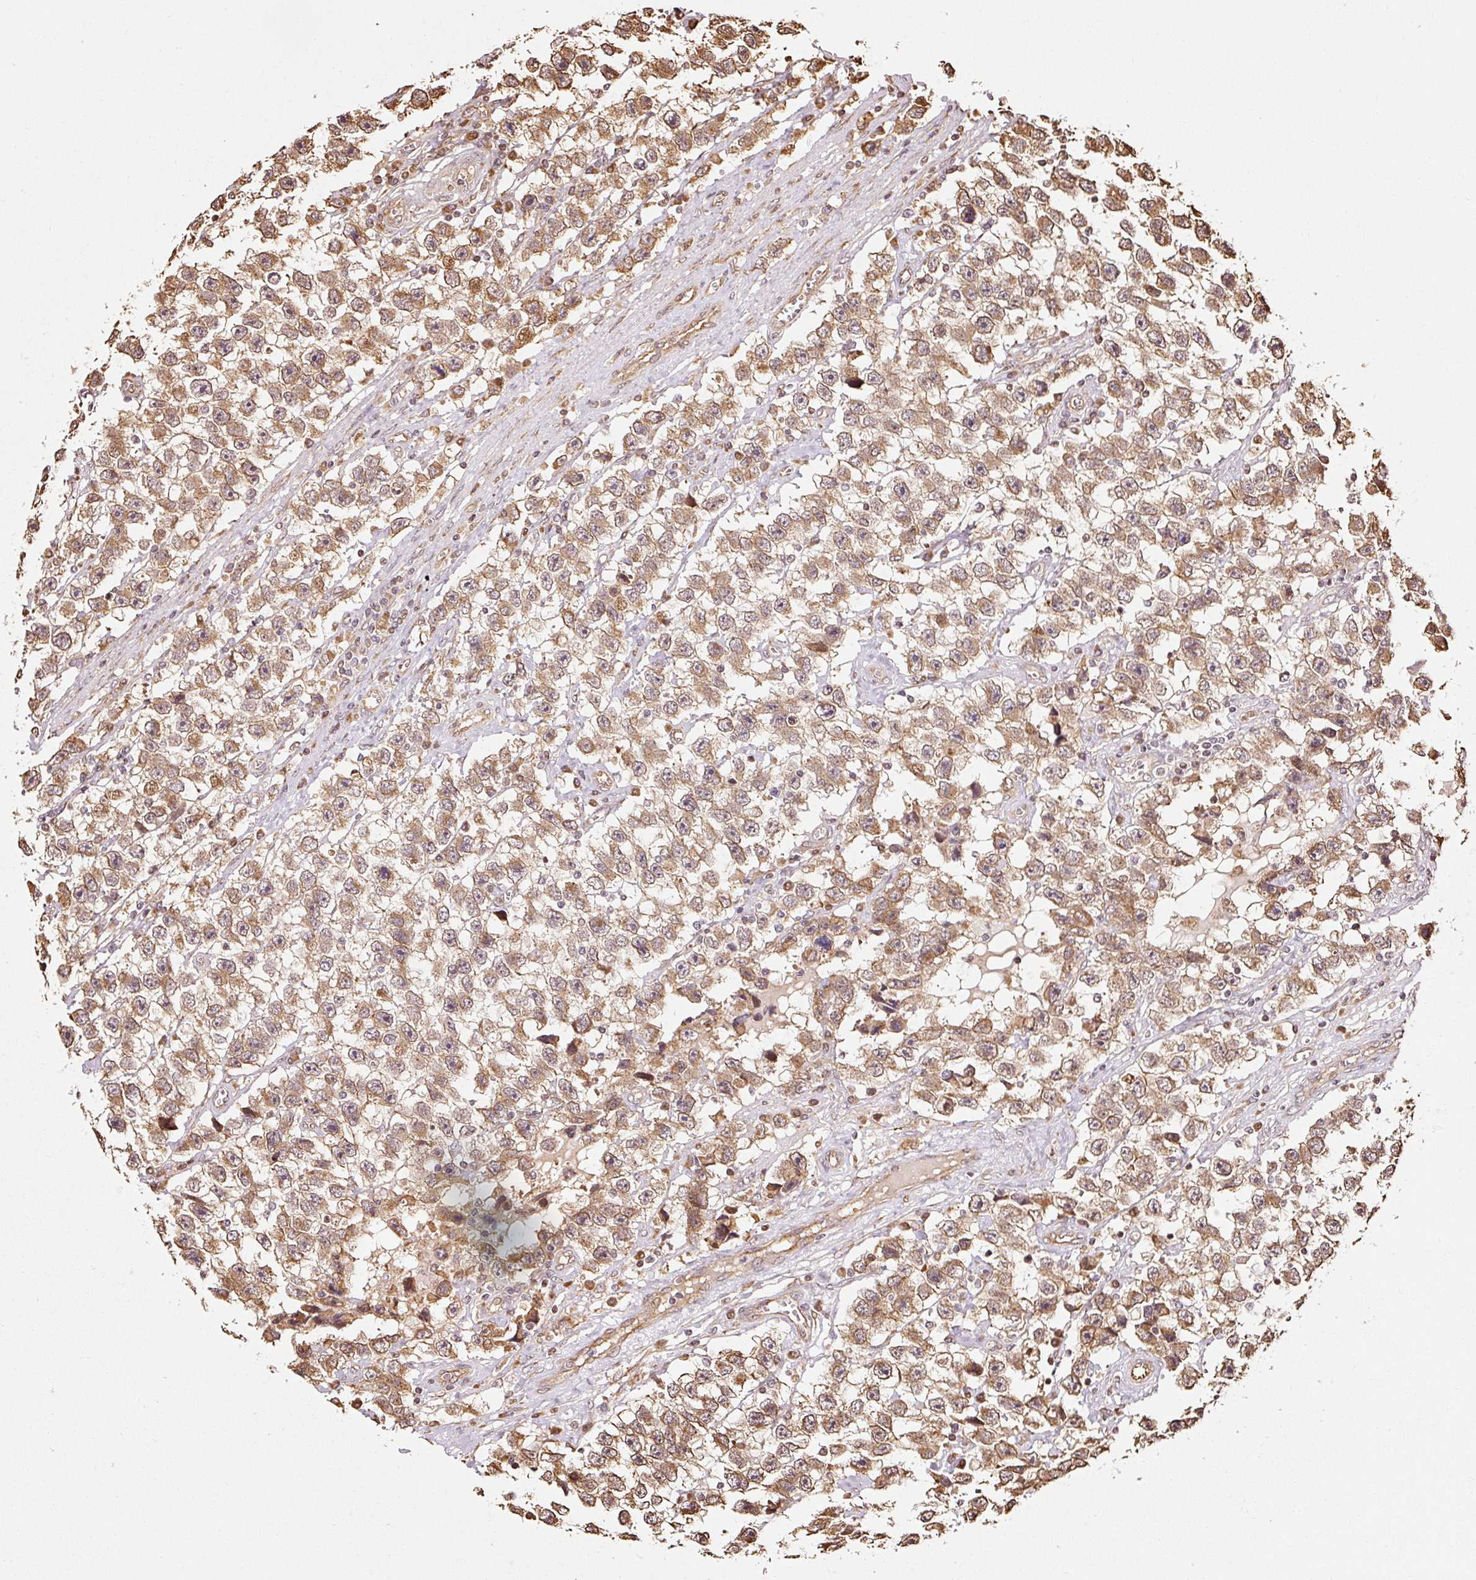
{"staining": {"intensity": "moderate", "quantity": ">75%", "location": "cytoplasmic/membranous"}, "tissue": "testis cancer", "cell_type": "Tumor cells", "image_type": "cancer", "snomed": [{"axis": "morphology", "description": "Seminoma, NOS"}, {"axis": "topography", "description": "Testis"}], "caption": "Testis cancer (seminoma) was stained to show a protein in brown. There is medium levels of moderate cytoplasmic/membranous positivity in approximately >75% of tumor cells. Nuclei are stained in blue.", "gene": "ETF1", "patient": {"sex": "male", "age": 33}}